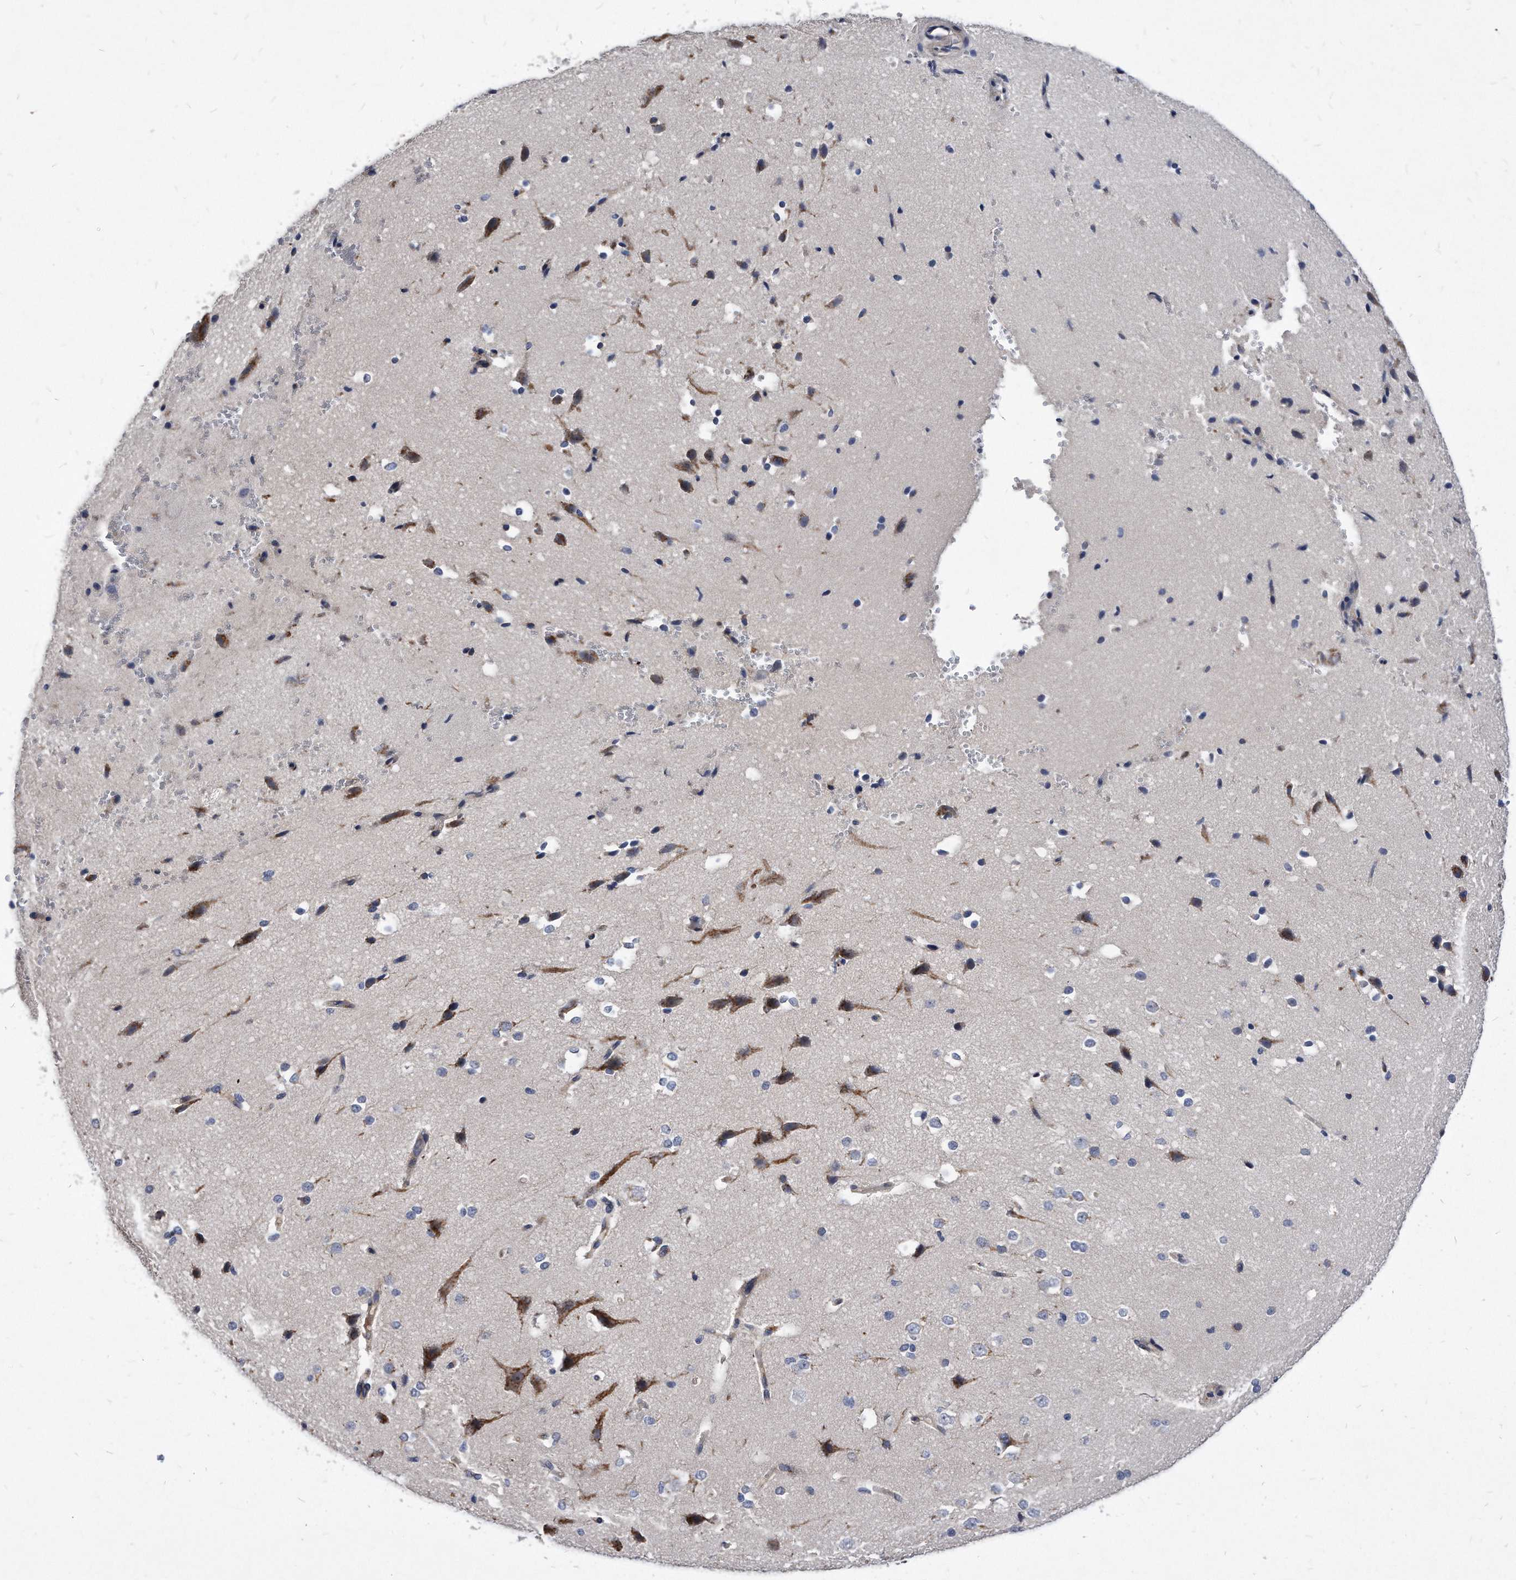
{"staining": {"intensity": "negative", "quantity": "none", "location": "none"}, "tissue": "cerebral cortex", "cell_type": "Endothelial cells", "image_type": "normal", "snomed": [{"axis": "morphology", "description": "Normal tissue, NOS"}, {"axis": "morphology", "description": "Developmental malformation"}, {"axis": "topography", "description": "Cerebral cortex"}], "caption": "A high-resolution image shows IHC staining of unremarkable cerebral cortex, which exhibits no significant expression in endothelial cells. (DAB immunohistochemistry (IHC) with hematoxylin counter stain).", "gene": "MGAT4A", "patient": {"sex": "female", "age": 30}}